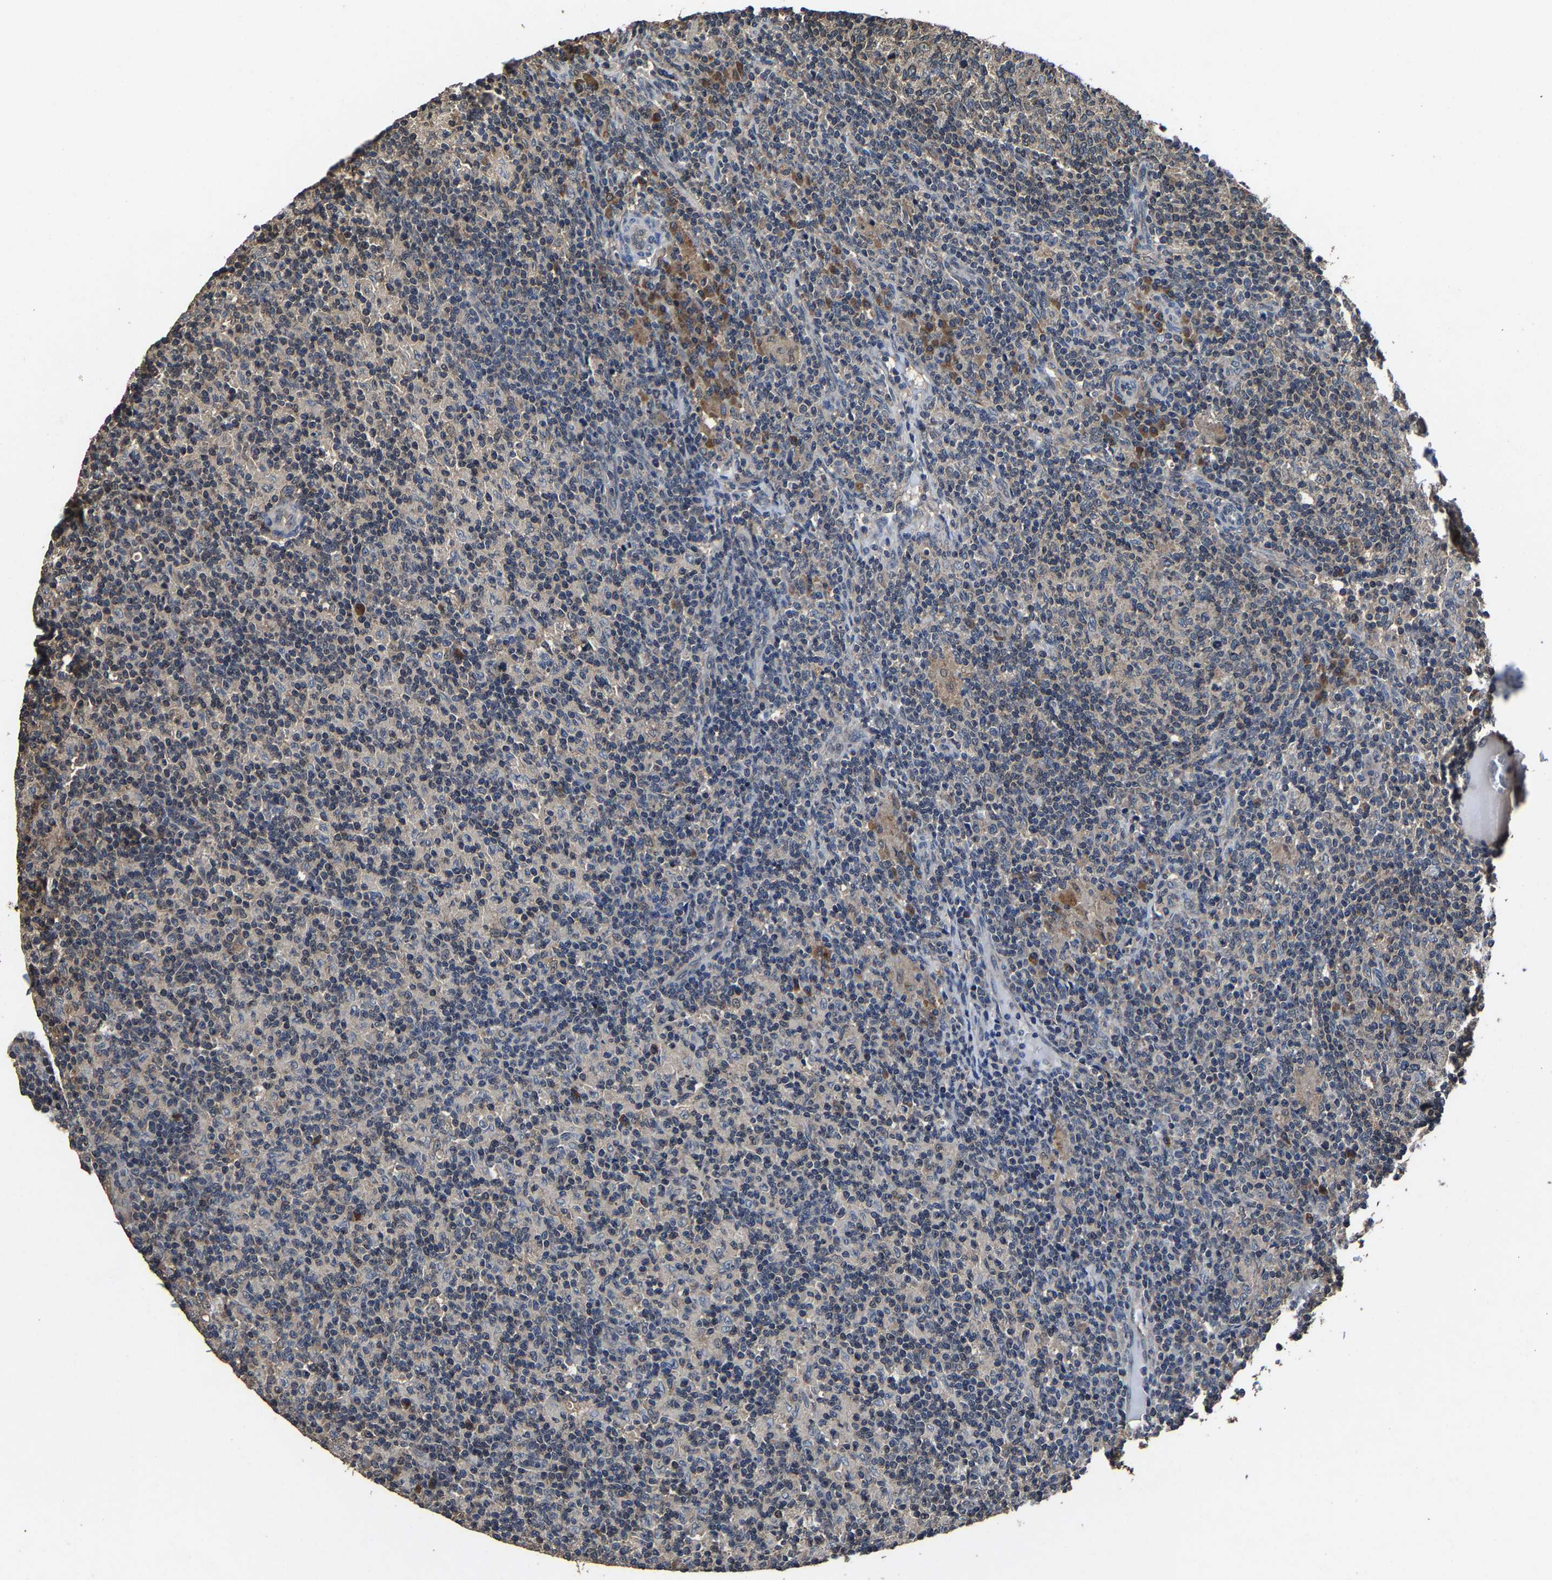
{"staining": {"intensity": "negative", "quantity": "none", "location": "none"}, "tissue": "lymph node", "cell_type": "Germinal center cells", "image_type": "normal", "snomed": [{"axis": "morphology", "description": "Normal tissue, NOS"}, {"axis": "morphology", "description": "Inflammation, NOS"}, {"axis": "topography", "description": "Lymph node"}], "caption": "Immunohistochemical staining of normal human lymph node exhibits no significant positivity in germinal center cells.", "gene": "EBAG9", "patient": {"sex": "male", "age": 55}}